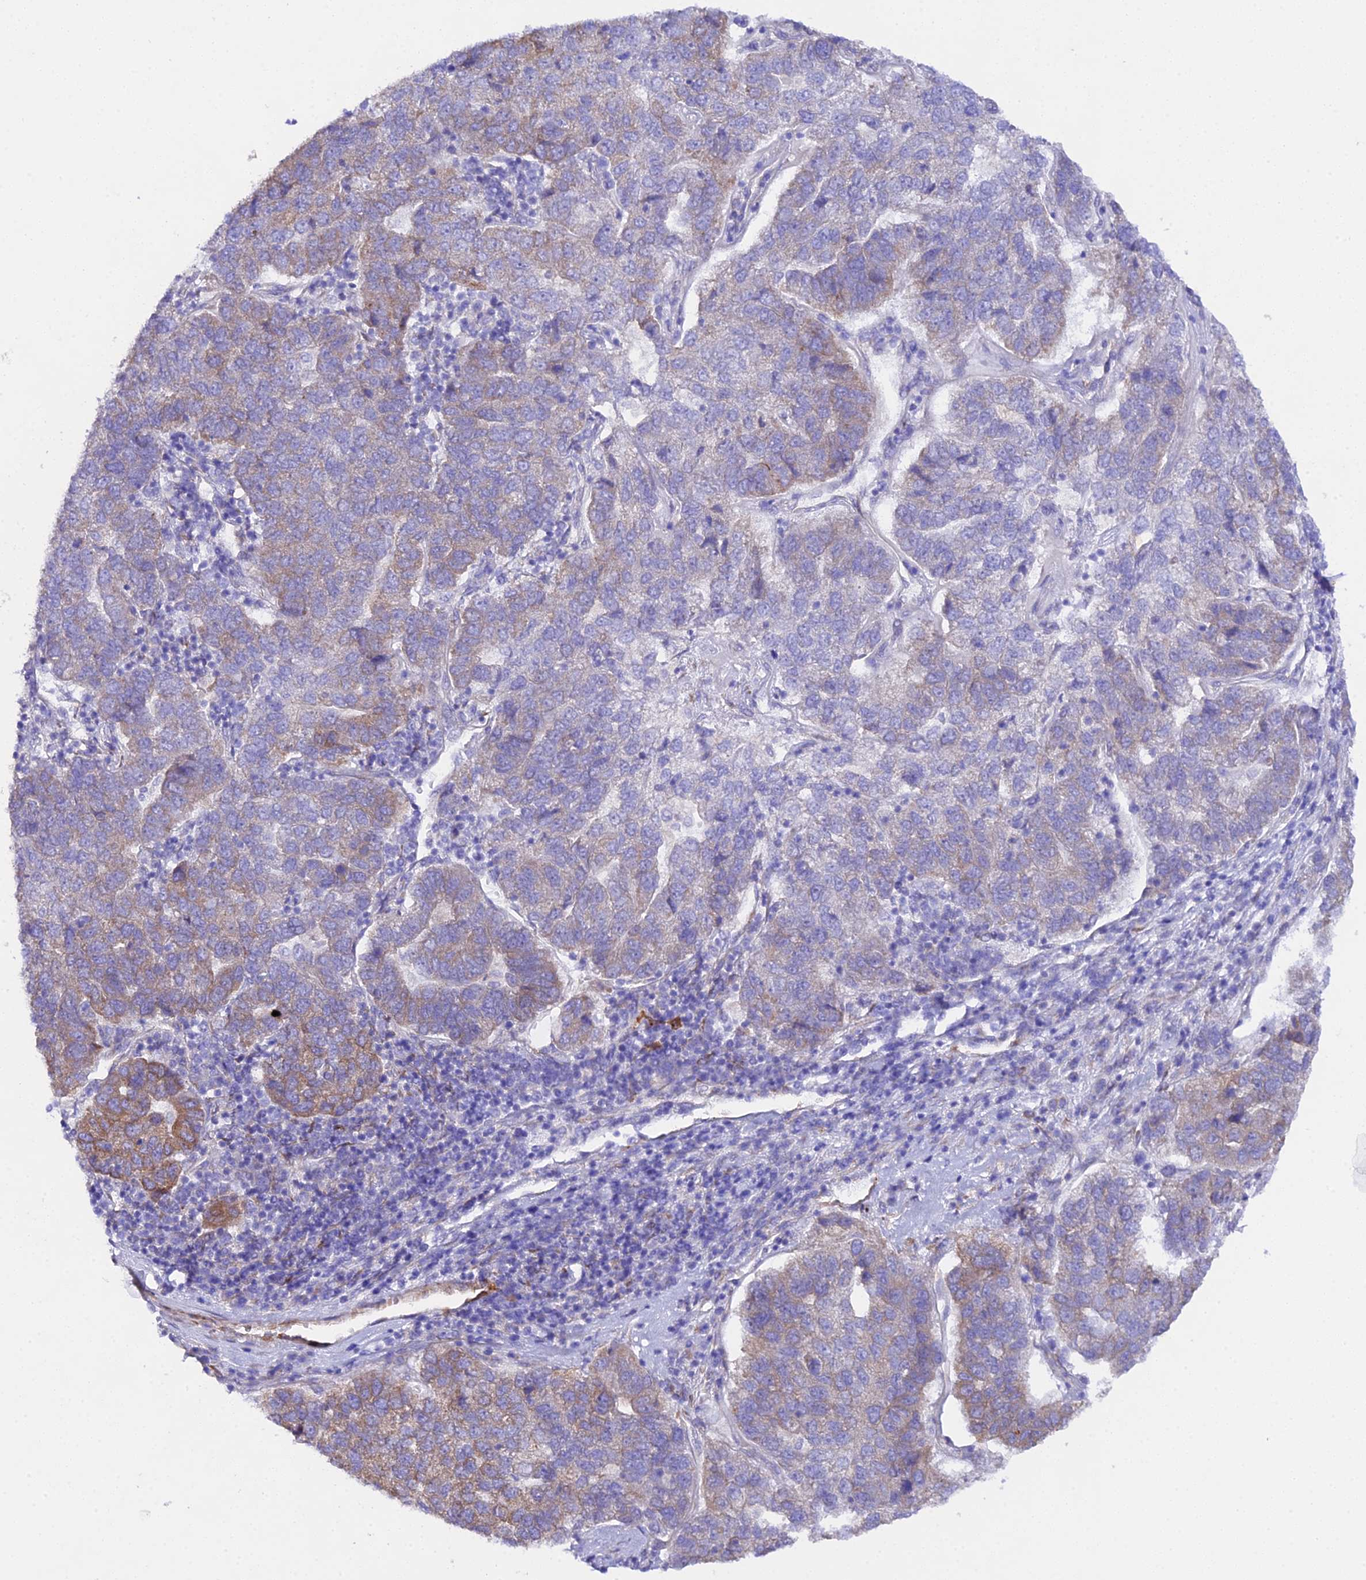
{"staining": {"intensity": "moderate", "quantity": "<25%", "location": "cytoplasmic/membranous"}, "tissue": "pancreatic cancer", "cell_type": "Tumor cells", "image_type": "cancer", "snomed": [{"axis": "morphology", "description": "Adenocarcinoma, NOS"}, {"axis": "topography", "description": "Pancreas"}], "caption": "Immunohistochemistry (IHC) of adenocarcinoma (pancreatic) demonstrates low levels of moderate cytoplasmic/membranous staining in approximately <25% of tumor cells.", "gene": "CFAP45", "patient": {"sex": "female", "age": 61}}